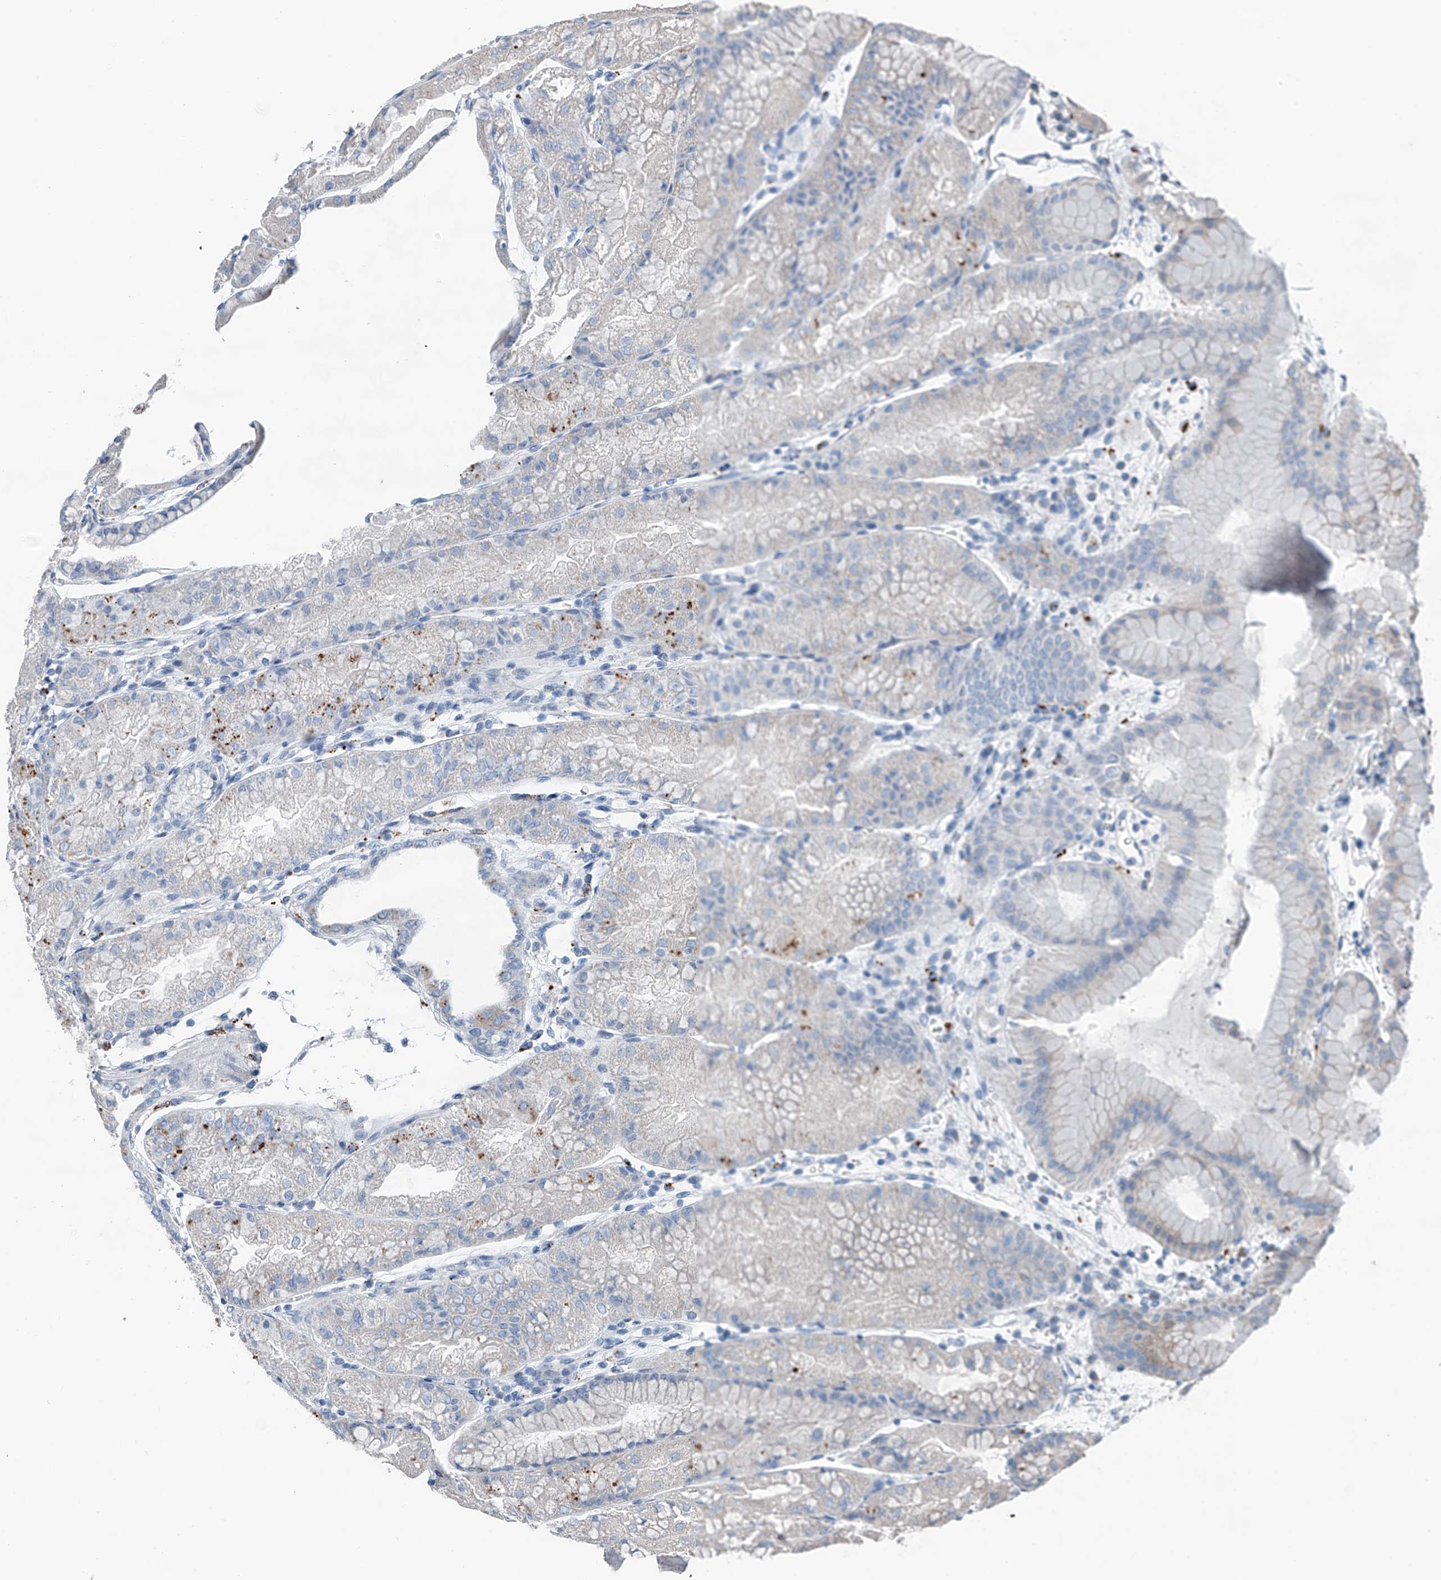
{"staining": {"intensity": "moderate", "quantity": "<25%", "location": "cytoplasmic/membranous"}, "tissue": "stomach", "cell_type": "Glandular cells", "image_type": "normal", "snomed": [{"axis": "morphology", "description": "Normal tissue, NOS"}, {"axis": "topography", "description": "Stomach, upper"}], "caption": "Immunohistochemical staining of unremarkable stomach shows moderate cytoplasmic/membranous protein expression in about <25% of glandular cells. The staining is performed using DAB brown chromogen to label protein expression. The nuclei are counter-stained blue using hematoxylin.", "gene": "ZNF772", "patient": {"sex": "male", "age": 47}}